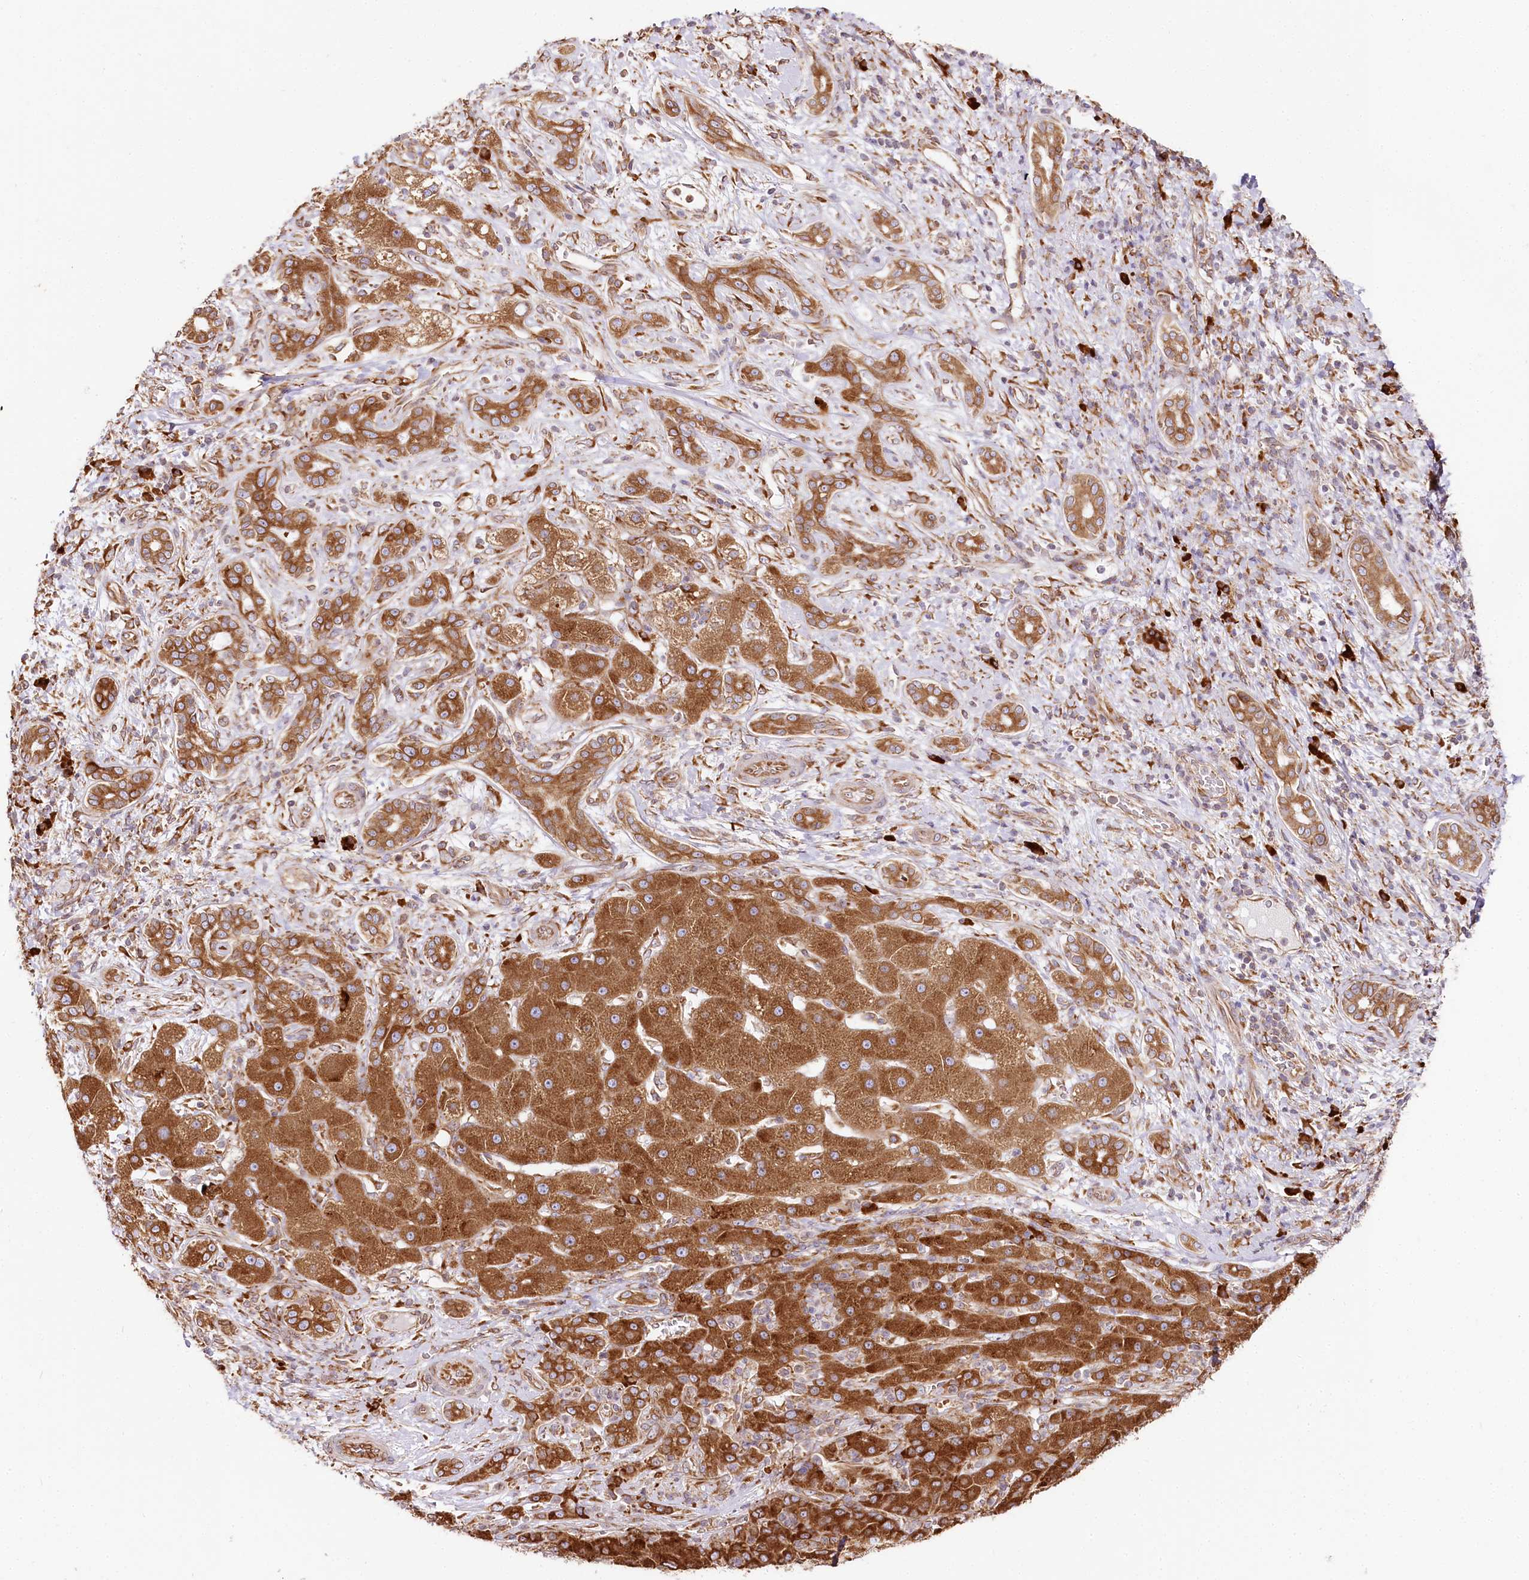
{"staining": {"intensity": "strong", "quantity": ">75%", "location": "cytoplasmic/membranous"}, "tissue": "liver cancer", "cell_type": "Tumor cells", "image_type": "cancer", "snomed": [{"axis": "morphology", "description": "Carcinoma, Hepatocellular, NOS"}, {"axis": "topography", "description": "Liver"}], "caption": "Immunohistochemical staining of human liver hepatocellular carcinoma demonstrates strong cytoplasmic/membranous protein expression in about >75% of tumor cells. Nuclei are stained in blue.", "gene": "CNPY2", "patient": {"sex": "male", "age": 65}}